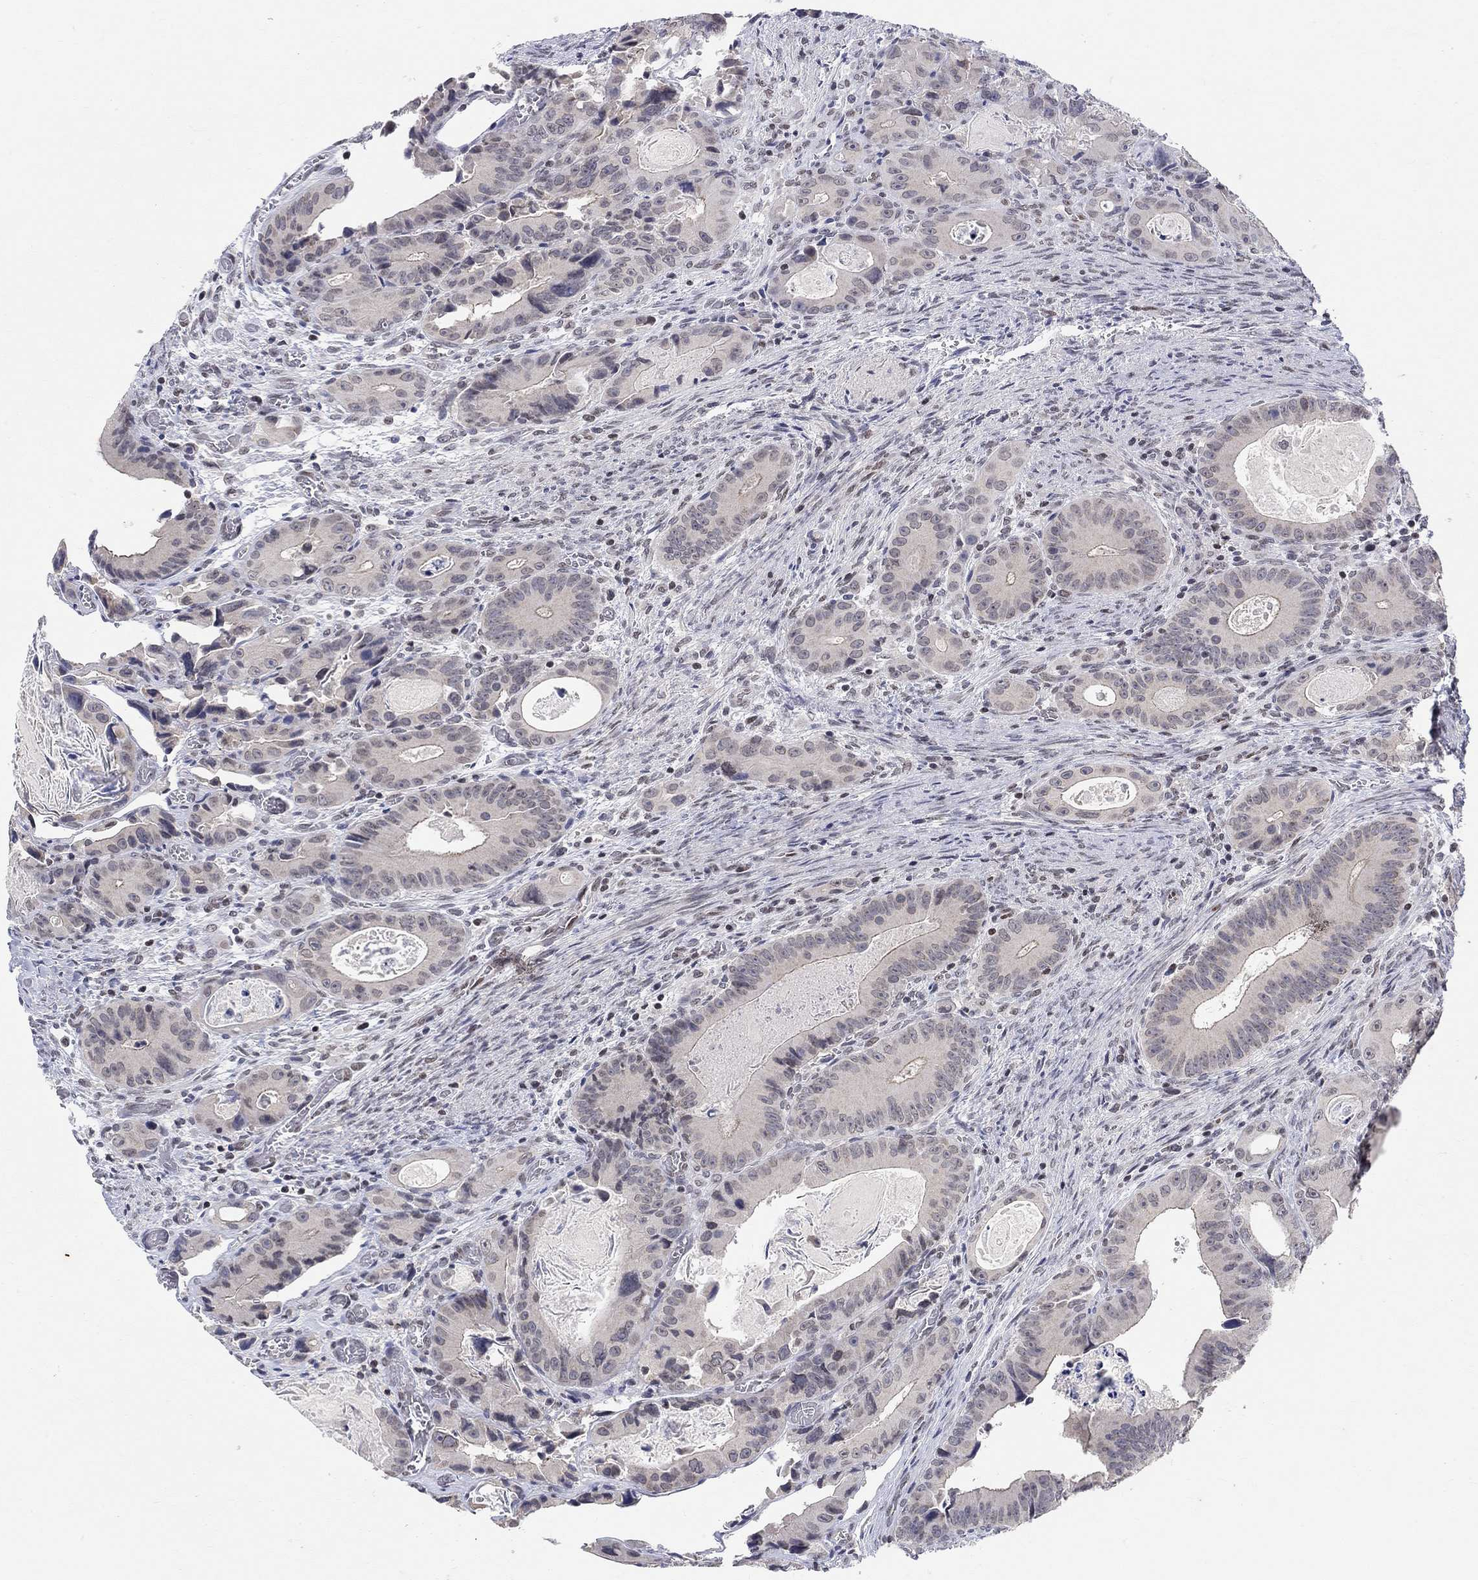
{"staining": {"intensity": "negative", "quantity": "none", "location": "none"}, "tissue": "colorectal cancer", "cell_type": "Tumor cells", "image_type": "cancer", "snomed": [{"axis": "morphology", "description": "Adenocarcinoma, NOS"}, {"axis": "topography", "description": "Rectum"}], "caption": "Immunohistochemistry of colorectal cancer (adenocarcinoma) demonstrates no expression in tumor cells. The staining is performed using DAB brown chromogen with nuclei counter-stained in using hematoxylin.", "gene": "KLF12", "patient": {"sex": "male", "age": 64}}